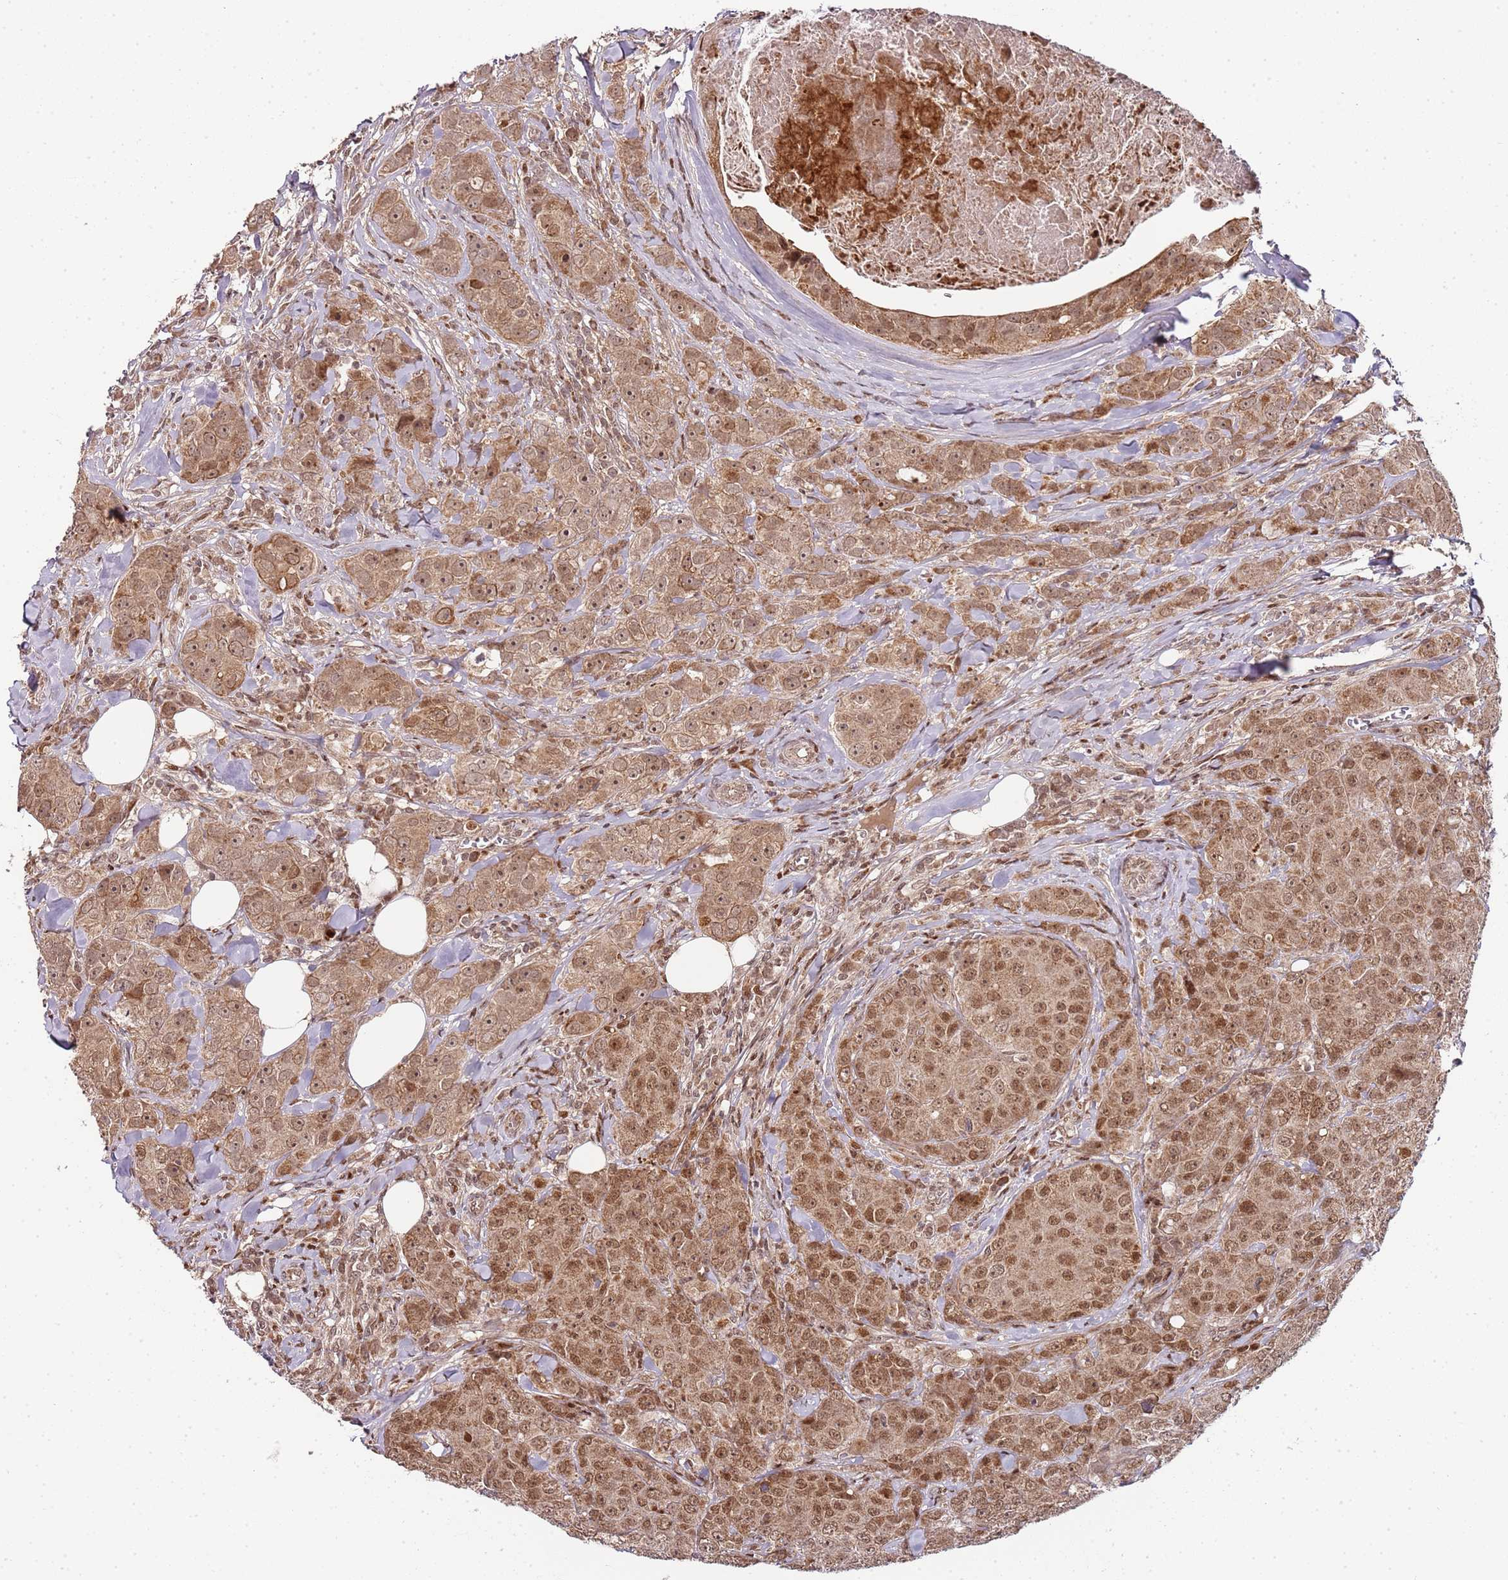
{"staining": {"intensity": "moderate", "quantity": ">75%", "location": "cytoplasmic/membranous,nuclear"}, "tissue": "breast cancer", "cell_type": "Tumor cells", "image_type": "cancer", "snomed": [{"axis": "morphology", "description": "Duct carcinoma"}, {"axis": "topography", "description": "Breast"}], "caption": "Breast cancer tissue demonstrates moderate cytoplasmic/membranous and nuclear staining in approximately >75% of tumor cells, visualized by immunohistochemistry. (DAB (3,3'-diaminobenzidine) IHC, brown staining for protein, blue staining for nuclei).", "gene": "EDC3", "patient": {"sex": "female", "age": 43}}